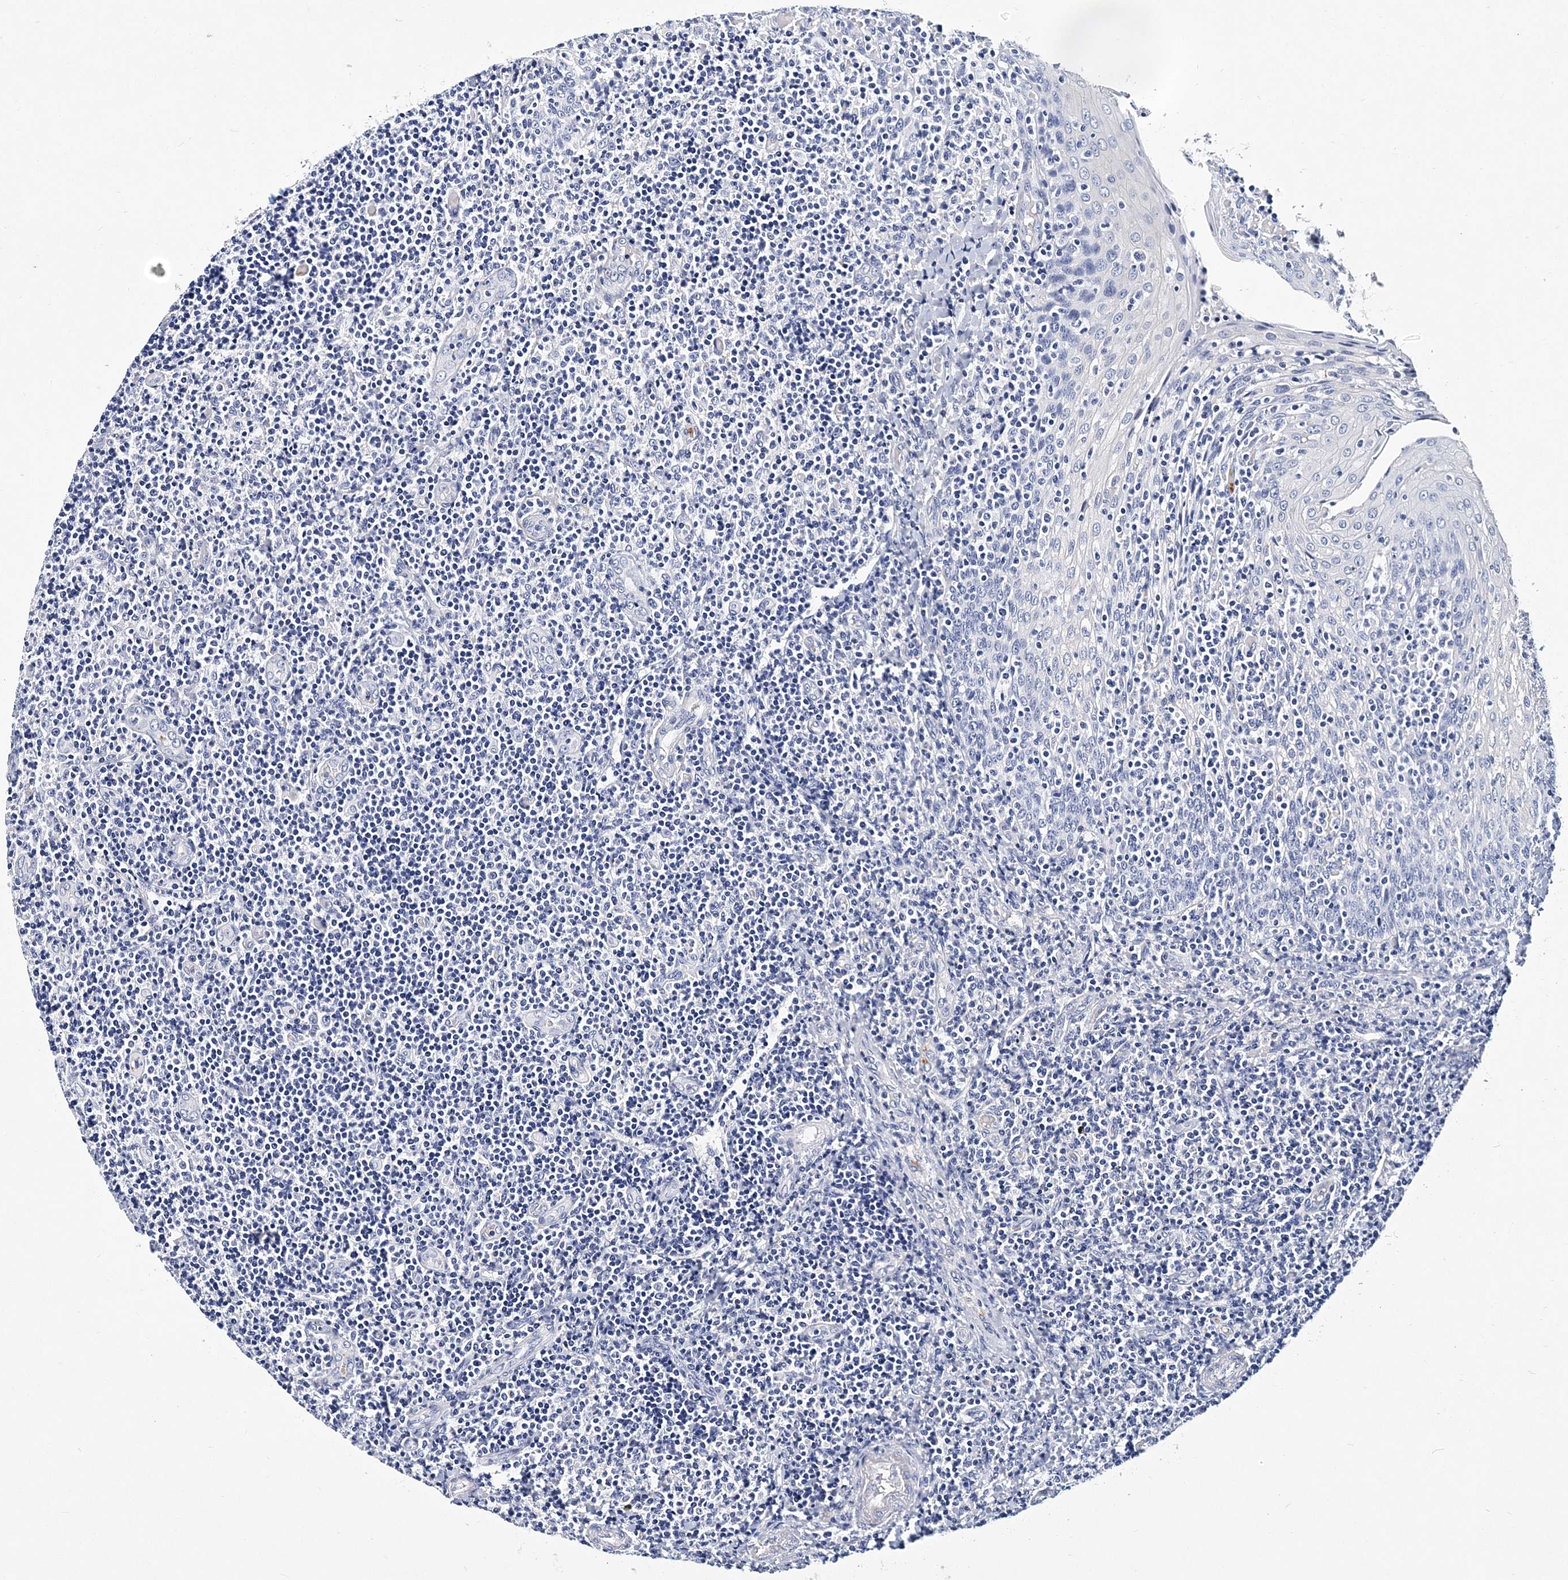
{"staining": {"intensity": "negative", "quantity": "none", "location": "none"}, "tissue": "tonsil", "cell_type": "Germinal center cells", "image_type": "normal", "snomed": [{"axis": "morphology", "description": "Normal tissue, NOS"}, {"axis": "topography", "description": "Tonsil"}], "caption": "Immunohistochemistry (IHC) micrograph of normal tonsil stained for a protein (brown), which demonstrates no expression in germinal center cells.", "gene": "ITGA2B", "patient": {"sex": "female", "age": 19}}